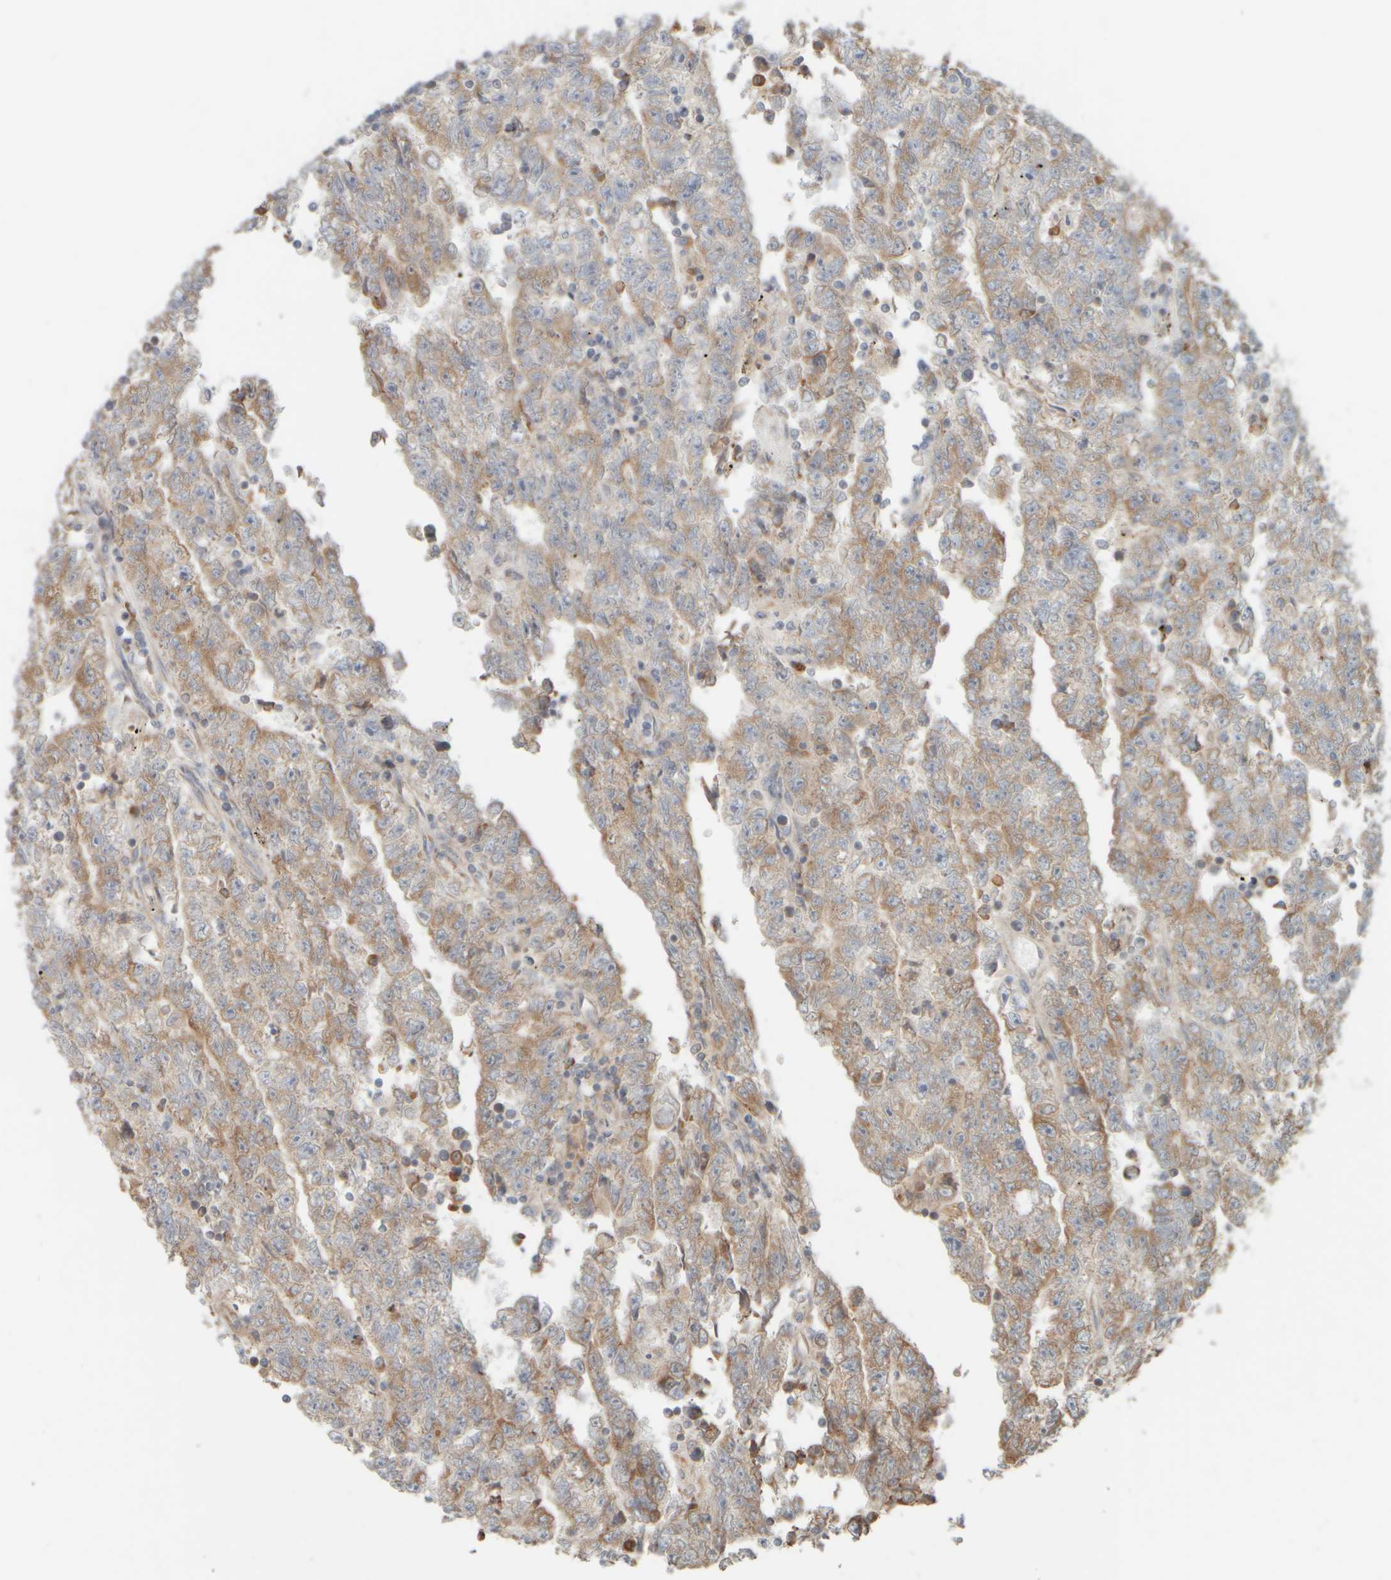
{"staining": {"intensity": "moderate", "quantity": "<25%", "location": "cytoplasmic/membranous"}, "tissue": "testis cancer", "cell_type": "Tumor cells", "image_type": "cancer", "snomed": [{"axis": "morphology", "description": "Carcinoma, Embryonal, NOS"}, {"axis": "topography", "description": "Testis"}], "caption": "Immunohistochemical staining of human testis cancer (embryonal carcinoma) reveals low levels of moderate cytoplasmic/membranous protein expression in approximately <25% of tumor cells.", "gene": "EIF2B3", "patient": {"sex": "male", "age": 25}}